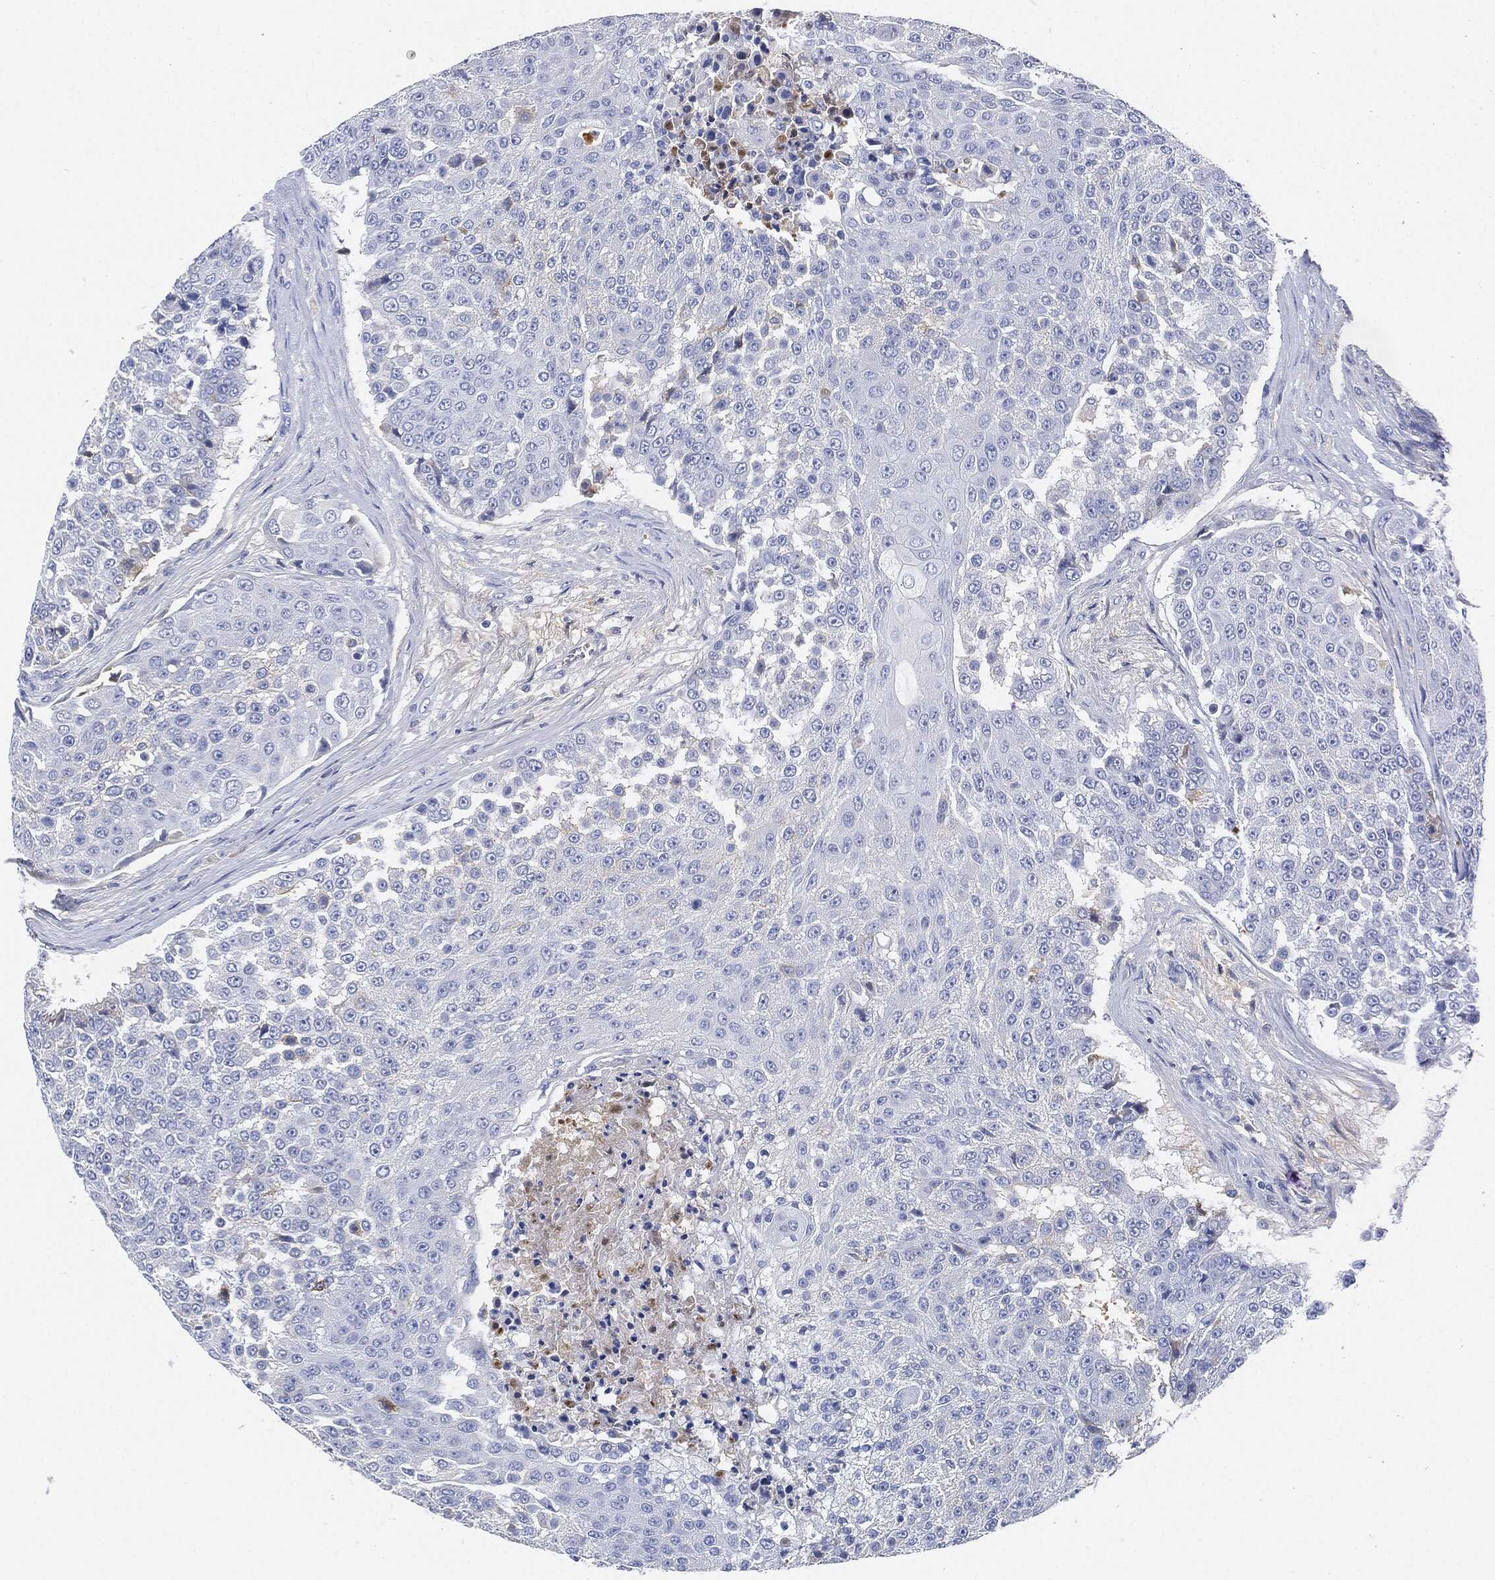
{"staining": {"intensity": "negative", "quantity": "none", "location": "none"}, "tissue": "urothelial cancer", "cell_type": "Tumor cells", "image_type": "cancer", "snomed": [{"axis": "morphology", "description": "Urothelial carcinoma, High grade"}, {"axis": "topography", "description": "Urinary bladder"}], "caption": "Immunohistochemistry (IHC) of urothelial carcinoma (high-grade) exhibits no positivity in tumor cells.", "gene": "IGLV6-57", "patient": {"sex": "female", "age": 63}}